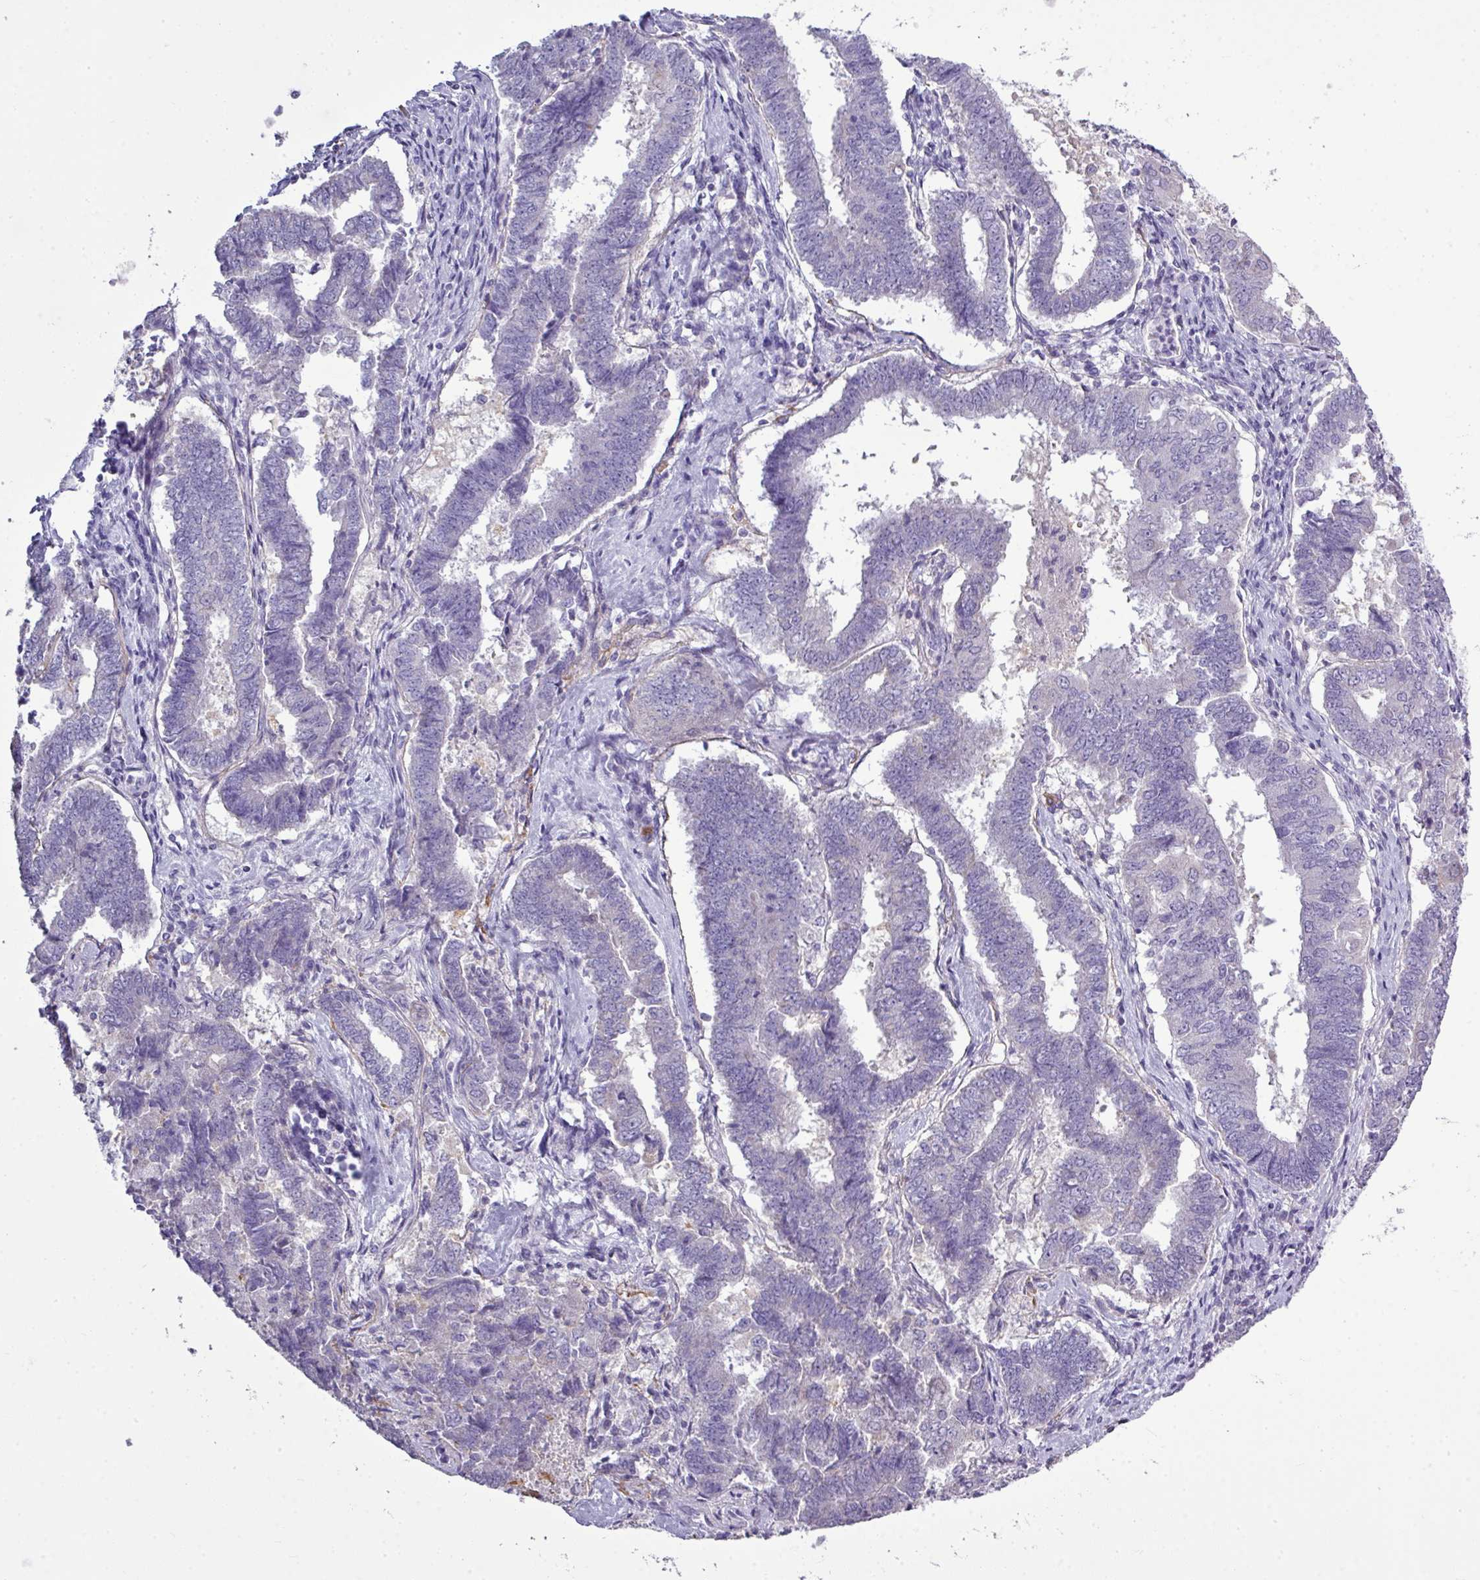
{"staining": {"intensity": "negative", "quantity": "none", "location": "none"}, "tissue": "endometrial cancer", "cell_type": "Tumor cells", "image_type": "cancer", "snomed": [{"axis": "morphology", "description": "Adenocarcinoma, NOS"}, {"axis": "topography", "description": "Endometrium"}], "caption": "Tumor cells show no significant expression in endometrial cancer (adenocarcinoma).", "gene": "STAT5A", "patient": {"sex": "female", "age": 72}}